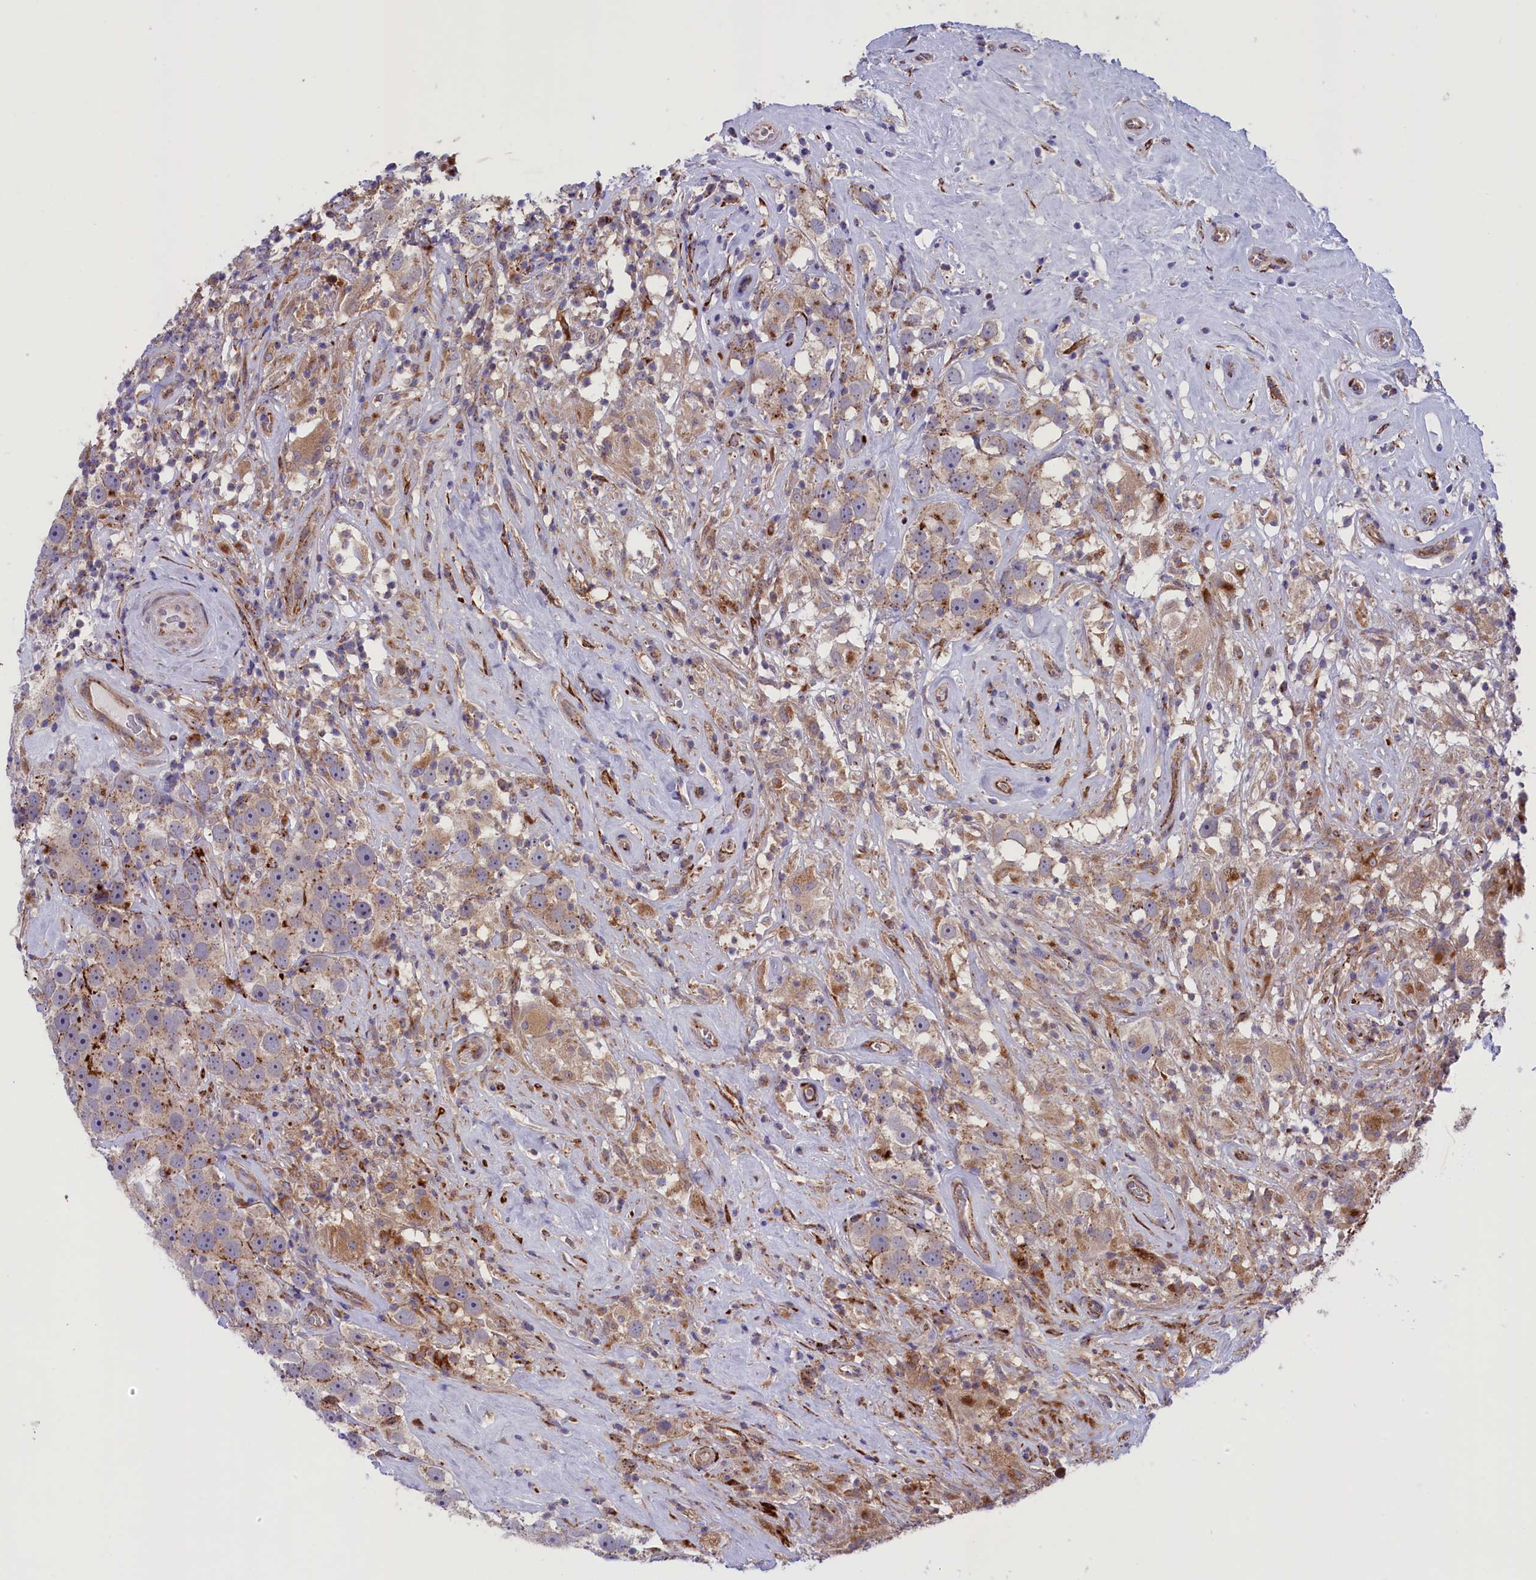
{"staining": {"intensity": "moderate", "quantity": "<25%", "location": "cytoplasmic/membranous"}, "tissue": "testis cancer", "cell_type": "Tumor cells", "image_type": "cancer", "snomed": [{"axis": "morphology", "description": "Seminoma, NOS"}, {"axis": "topography", "description": "Testis"}], "caption": "Protein positivity by IHC reveals moderate cytoplasmic/membranous positivity in about <25% of tumor cells in testis seminoma. (DAB IHC with brightfield microscopy, high magnification).", "gene": "MAN2B1", "patient": {"sex": "male", "age": 49}}